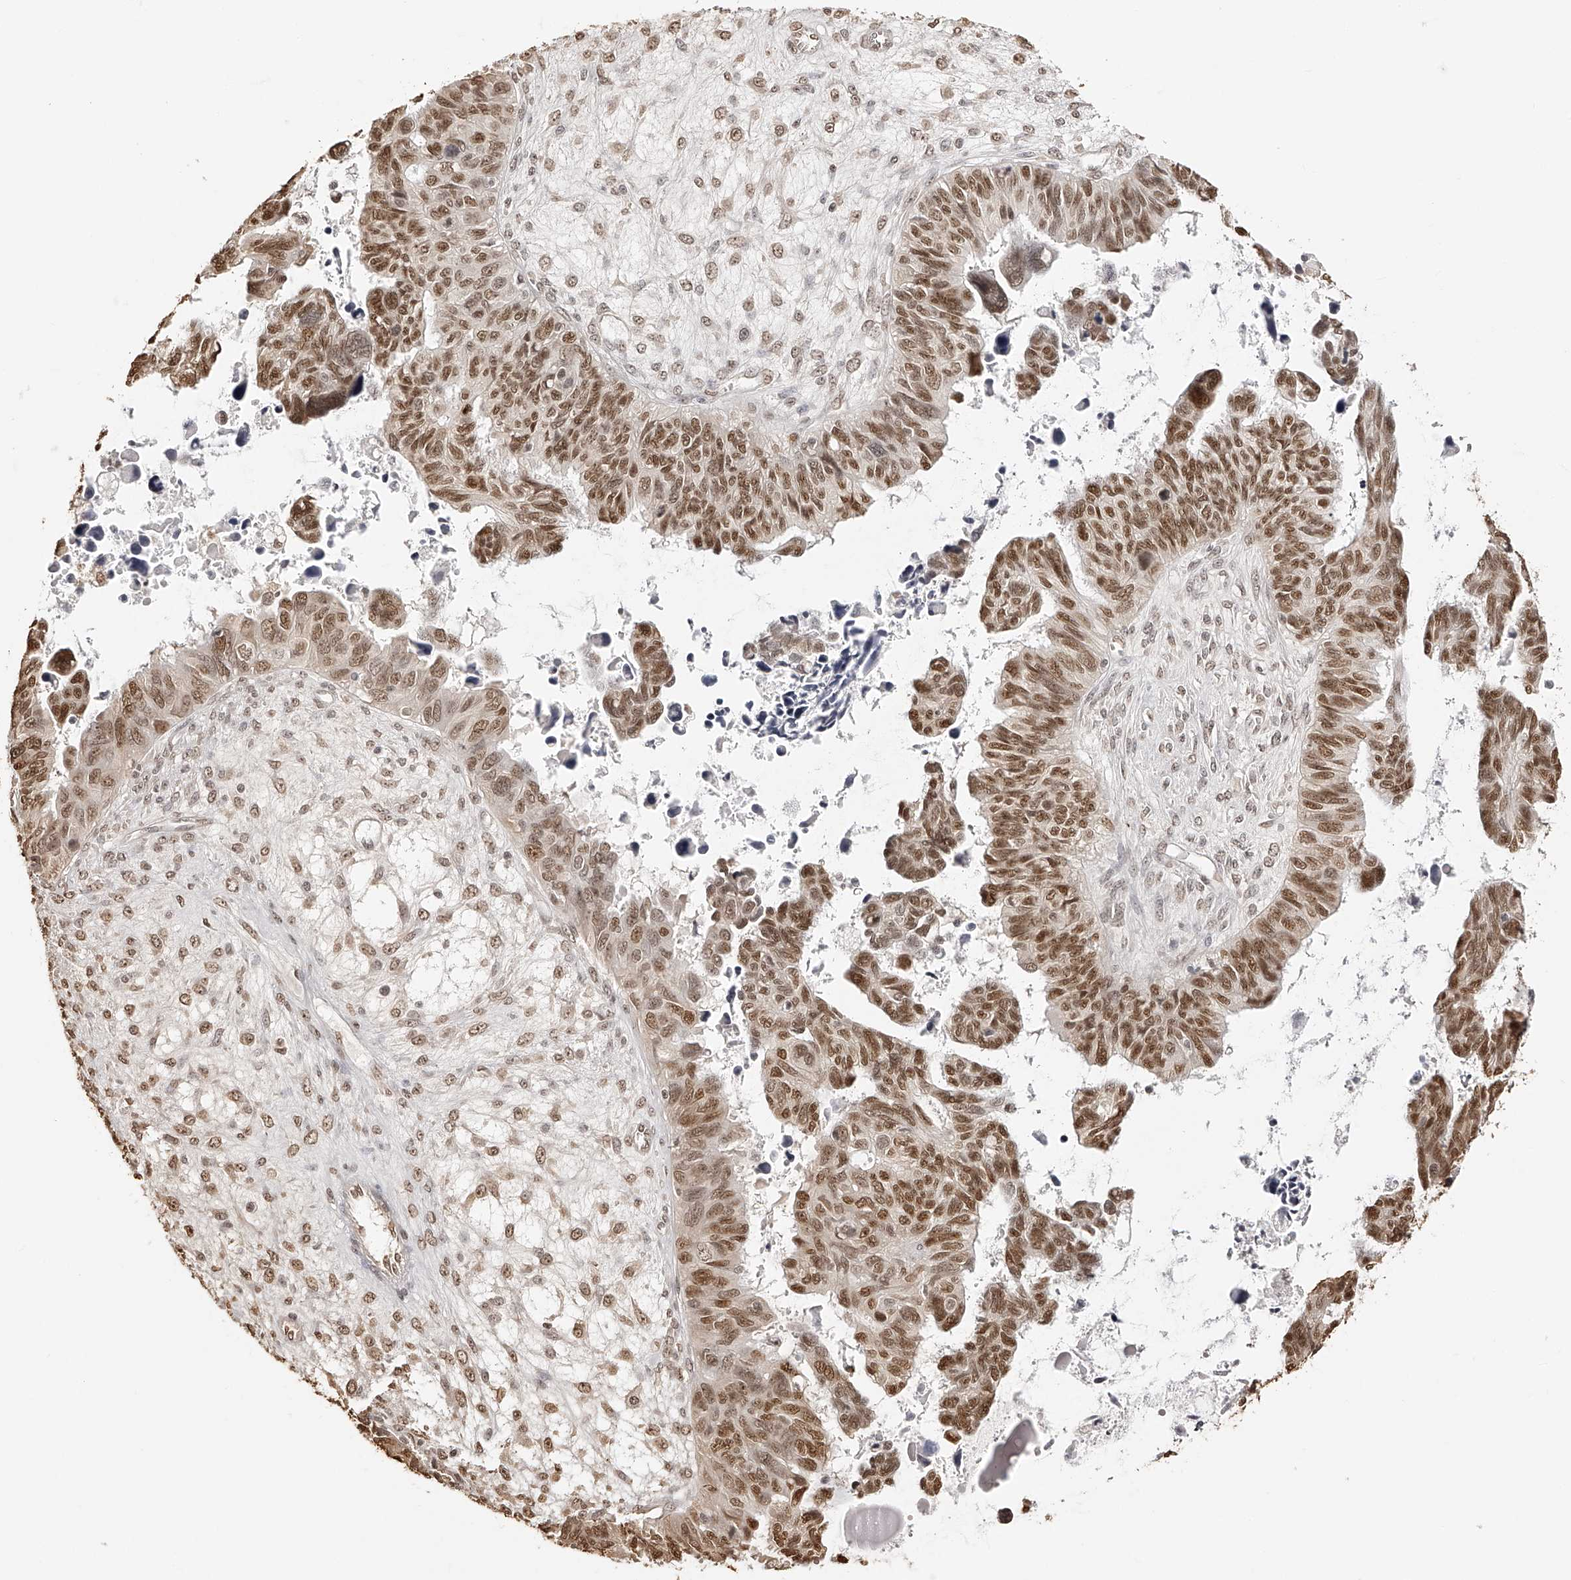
{"staining": {"intensity": "strong", "quantity": ">75%", "location": "nuclear"}, "tissue": "ovarian cancer", "cell_type": "Tumor cells", "image_type": "cancer", "snomed": [{"axis": "morphology", "description": "Cystadenocarcinoma, serous, NOS"}, {"axis": "topography", "description": "Ovary"}], "caption": "Ovarian cancer stained with immunohistochemistry (IHC) exhibits strong nuclear positivity in about >75% of tumor cells.", "gene": "ZNF503", "patient": {"sex": "female", "age": 79}}